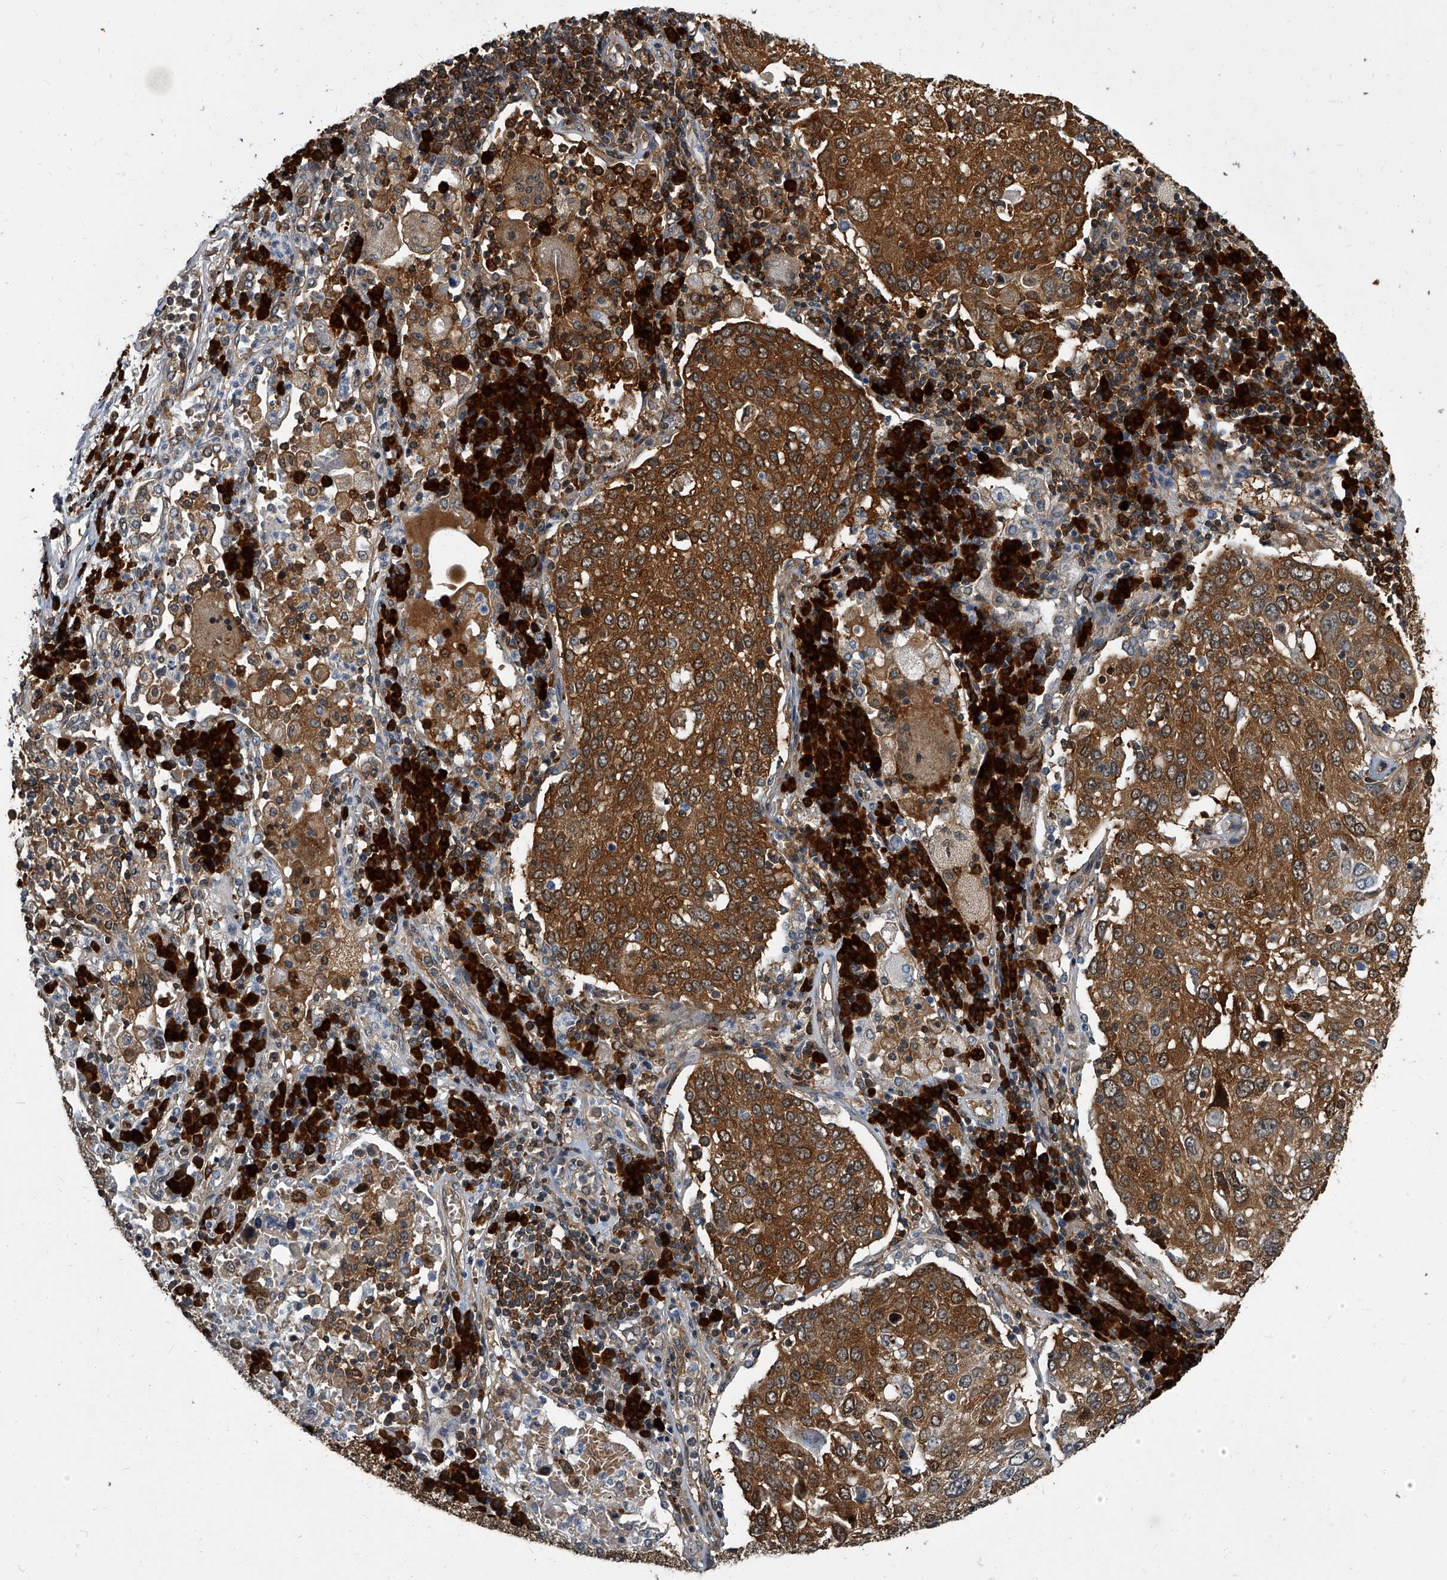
{"staining": {"intensity": "moderate", "quantity": ">75%", "location": "cytoplasmic/membranous"}, "tissue": "lung cancer", "cell_type": "Tumor cells", "image_type": "cancer", "snomed": [{"axis": "morphology", "description": "Squamous cell carcinoma, NOS"}, {"axis": "topography", "description": "Lung"}], "caption": "Immunohistochemistry of human lung squamous cell carcinoma demonstrates medium levels of moderate cytoplasmic/membranous staining in approximately >75% of tumor cells. (IHC, brightfield microscopy, high magnification).", "gene": "CDV3", "patient": {"sex": "male", "age": 65}}